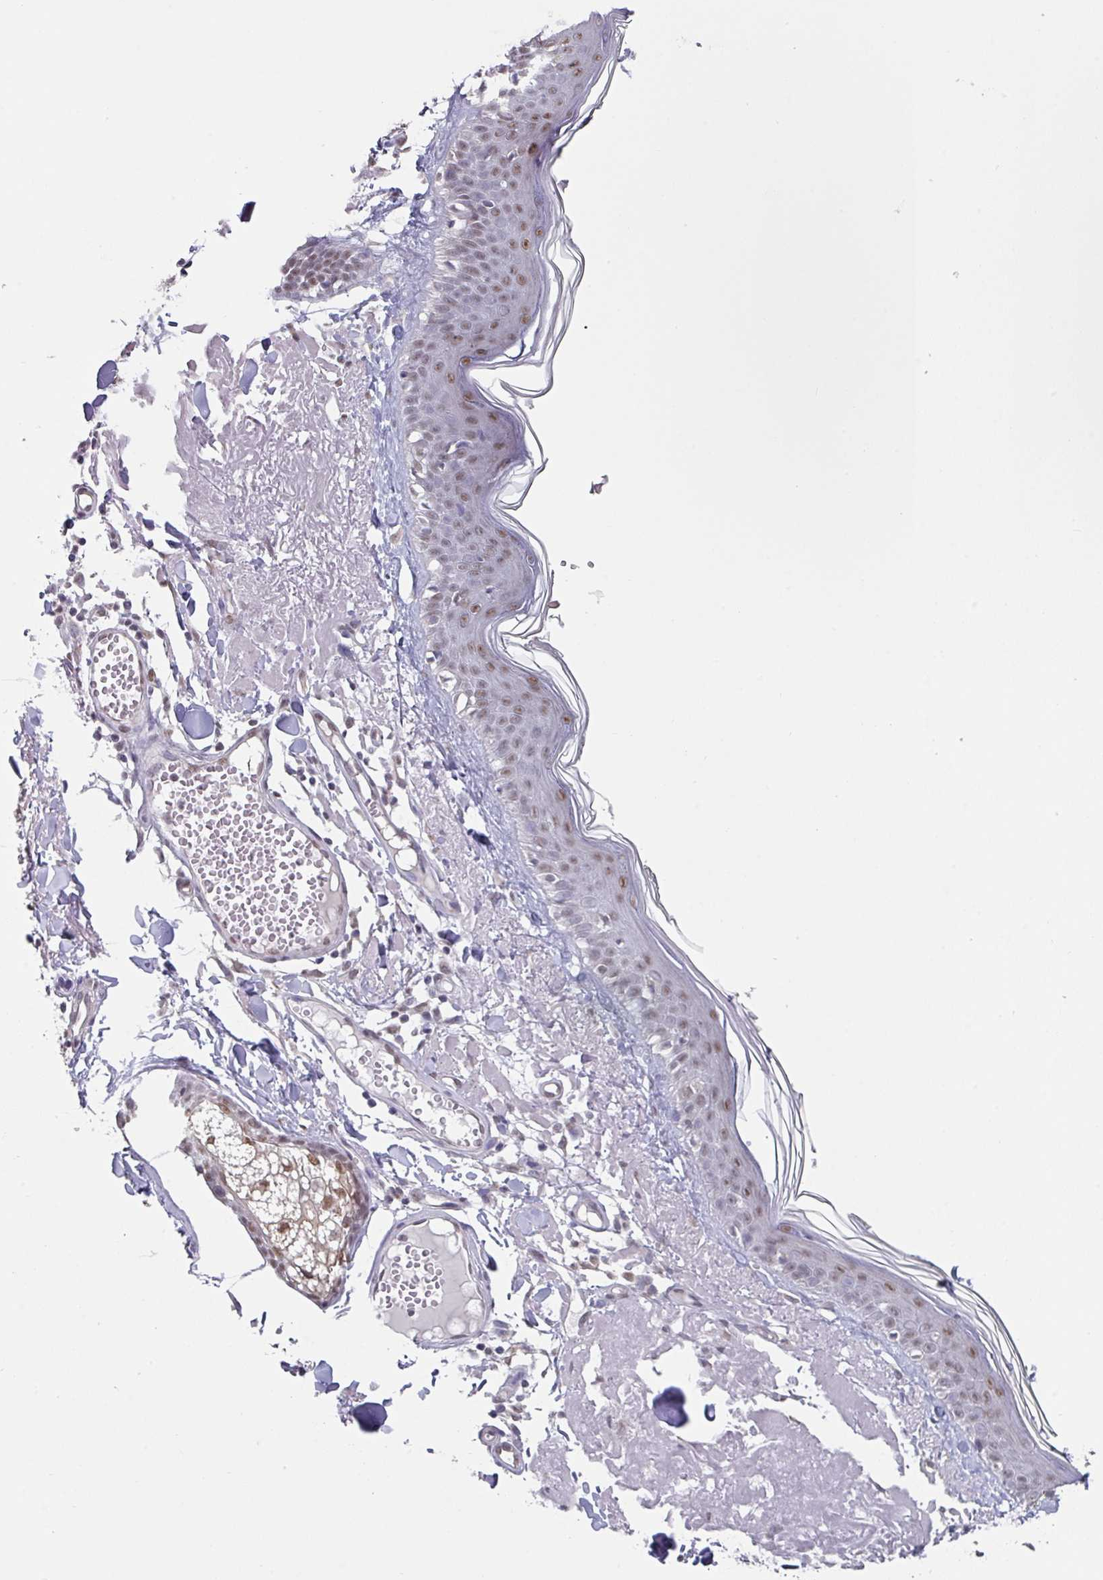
{"staining": {"intensity": "negative", "quantity": "none", "location": "none"}, "tissue": "skin", "cell_type": "Fibroblasts", "image_type": "normal", "snomed": [{"axis": "morphology", "description": "Normal tissue, NOS"}, {"axis": "morphology", "description": "Malignant melanoma, NOS"}, {"axis": "topography", "description": "Skin"}], "caption": "This is a image of immunohistochemistry (IHC) staining of benign skin, which shows no expression in fibroblasts. (IHC, brightfield microscopy, high magnification).", "gene": "TMED5", "patient": {"sex": "male", "age": 80}}